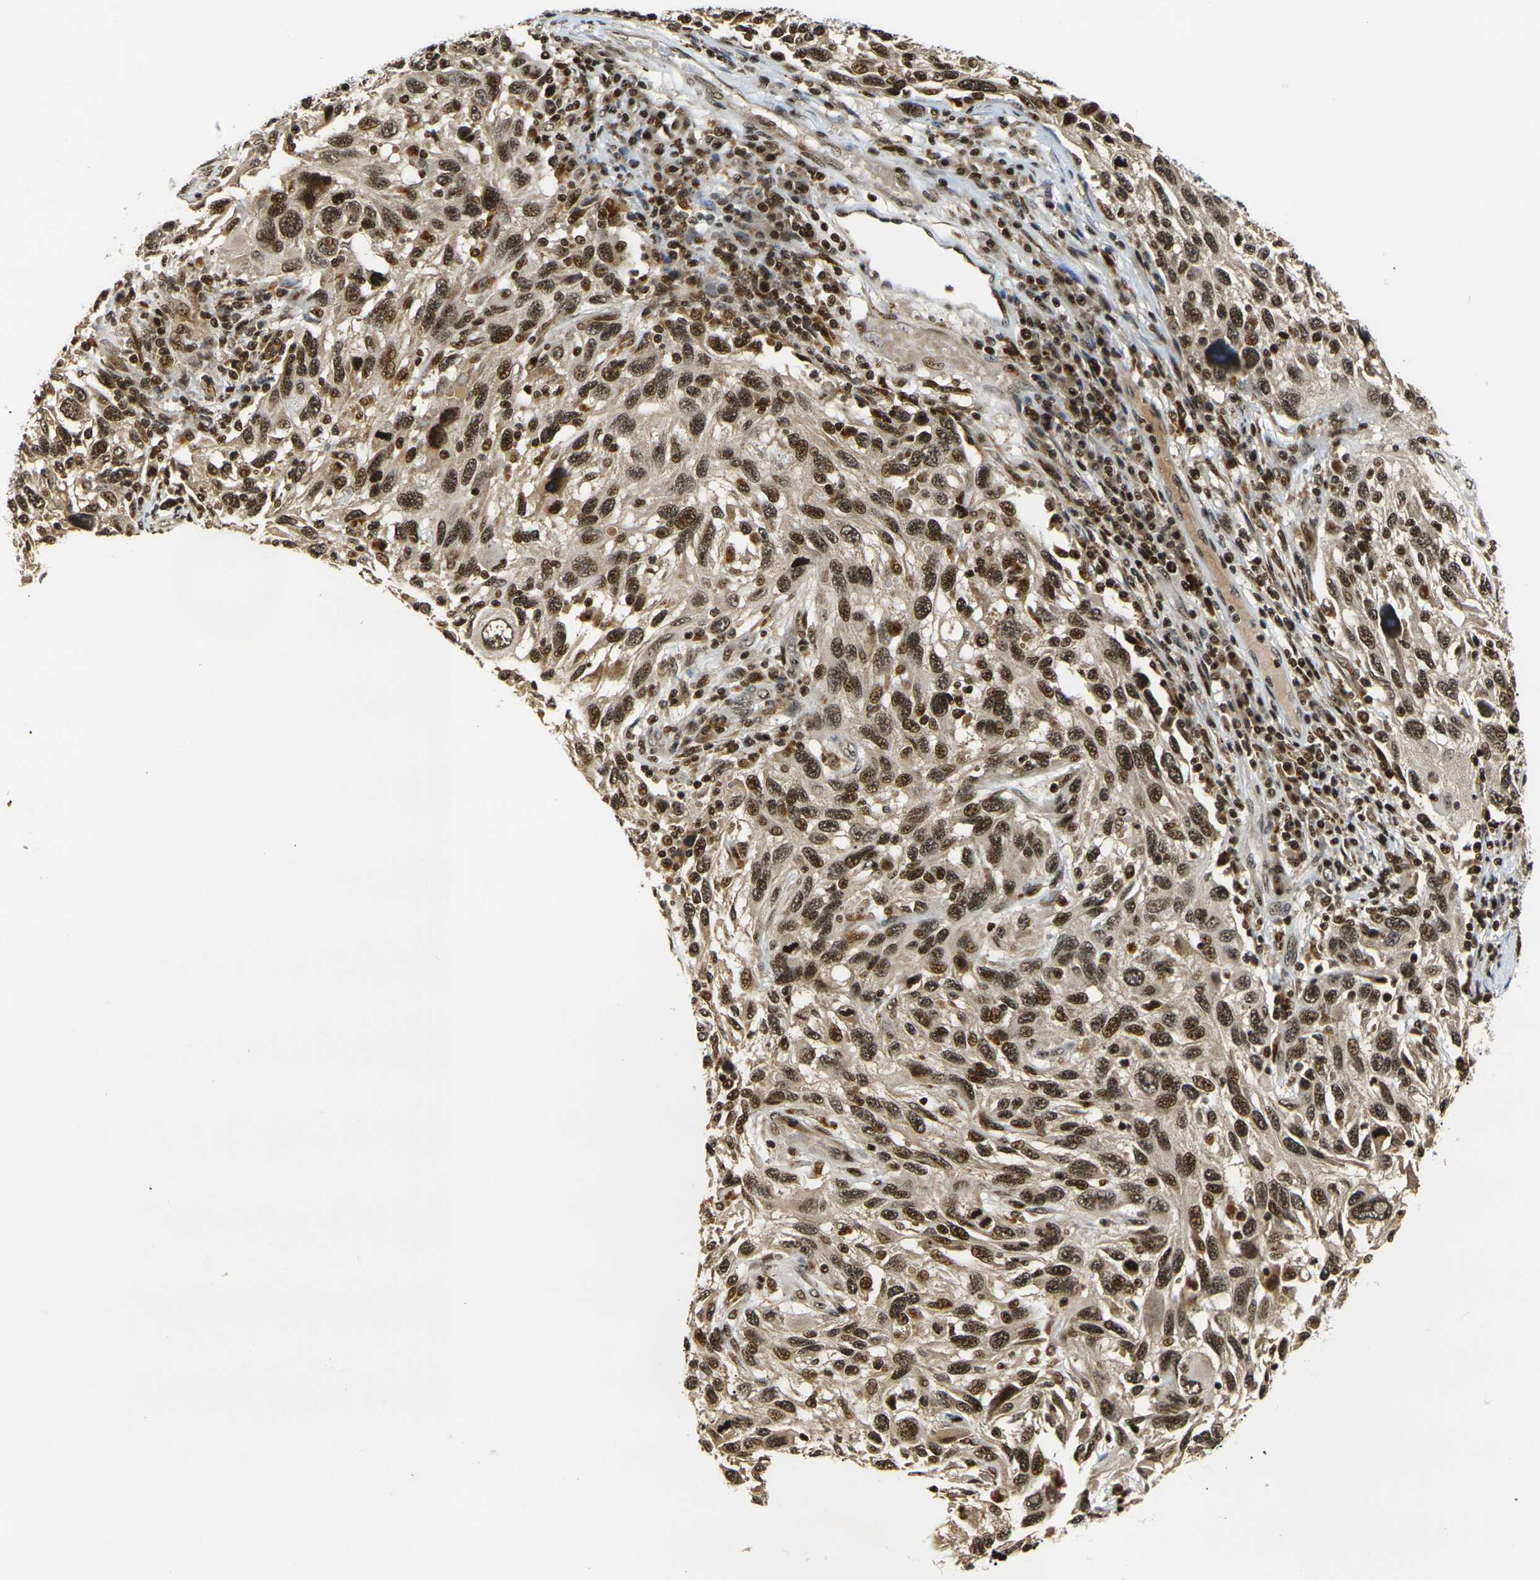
{"staining": {"intensity": "moderate", "quantity": ">75%", "location": "cytoplasmic/membranous,nuclear"}, "tissue": "melanoma", "cell_type": "Tumor cells", "image_type": "cancer", "snomed": [{"axis": "morphology", "description": "Malignant melanoma, NOS"}, {"axis": "topography", "description": "Skin"}], "caption": "Immunohistochemistry image of human melanoma stained for a protein (brown), which exhibits medium levels of moderate cytoplasmic/membranous and nuclear positivity in about >75% of tumor cells.", "gene": "ACTL6A", "patient": {"sex": "male", "age": 53}}